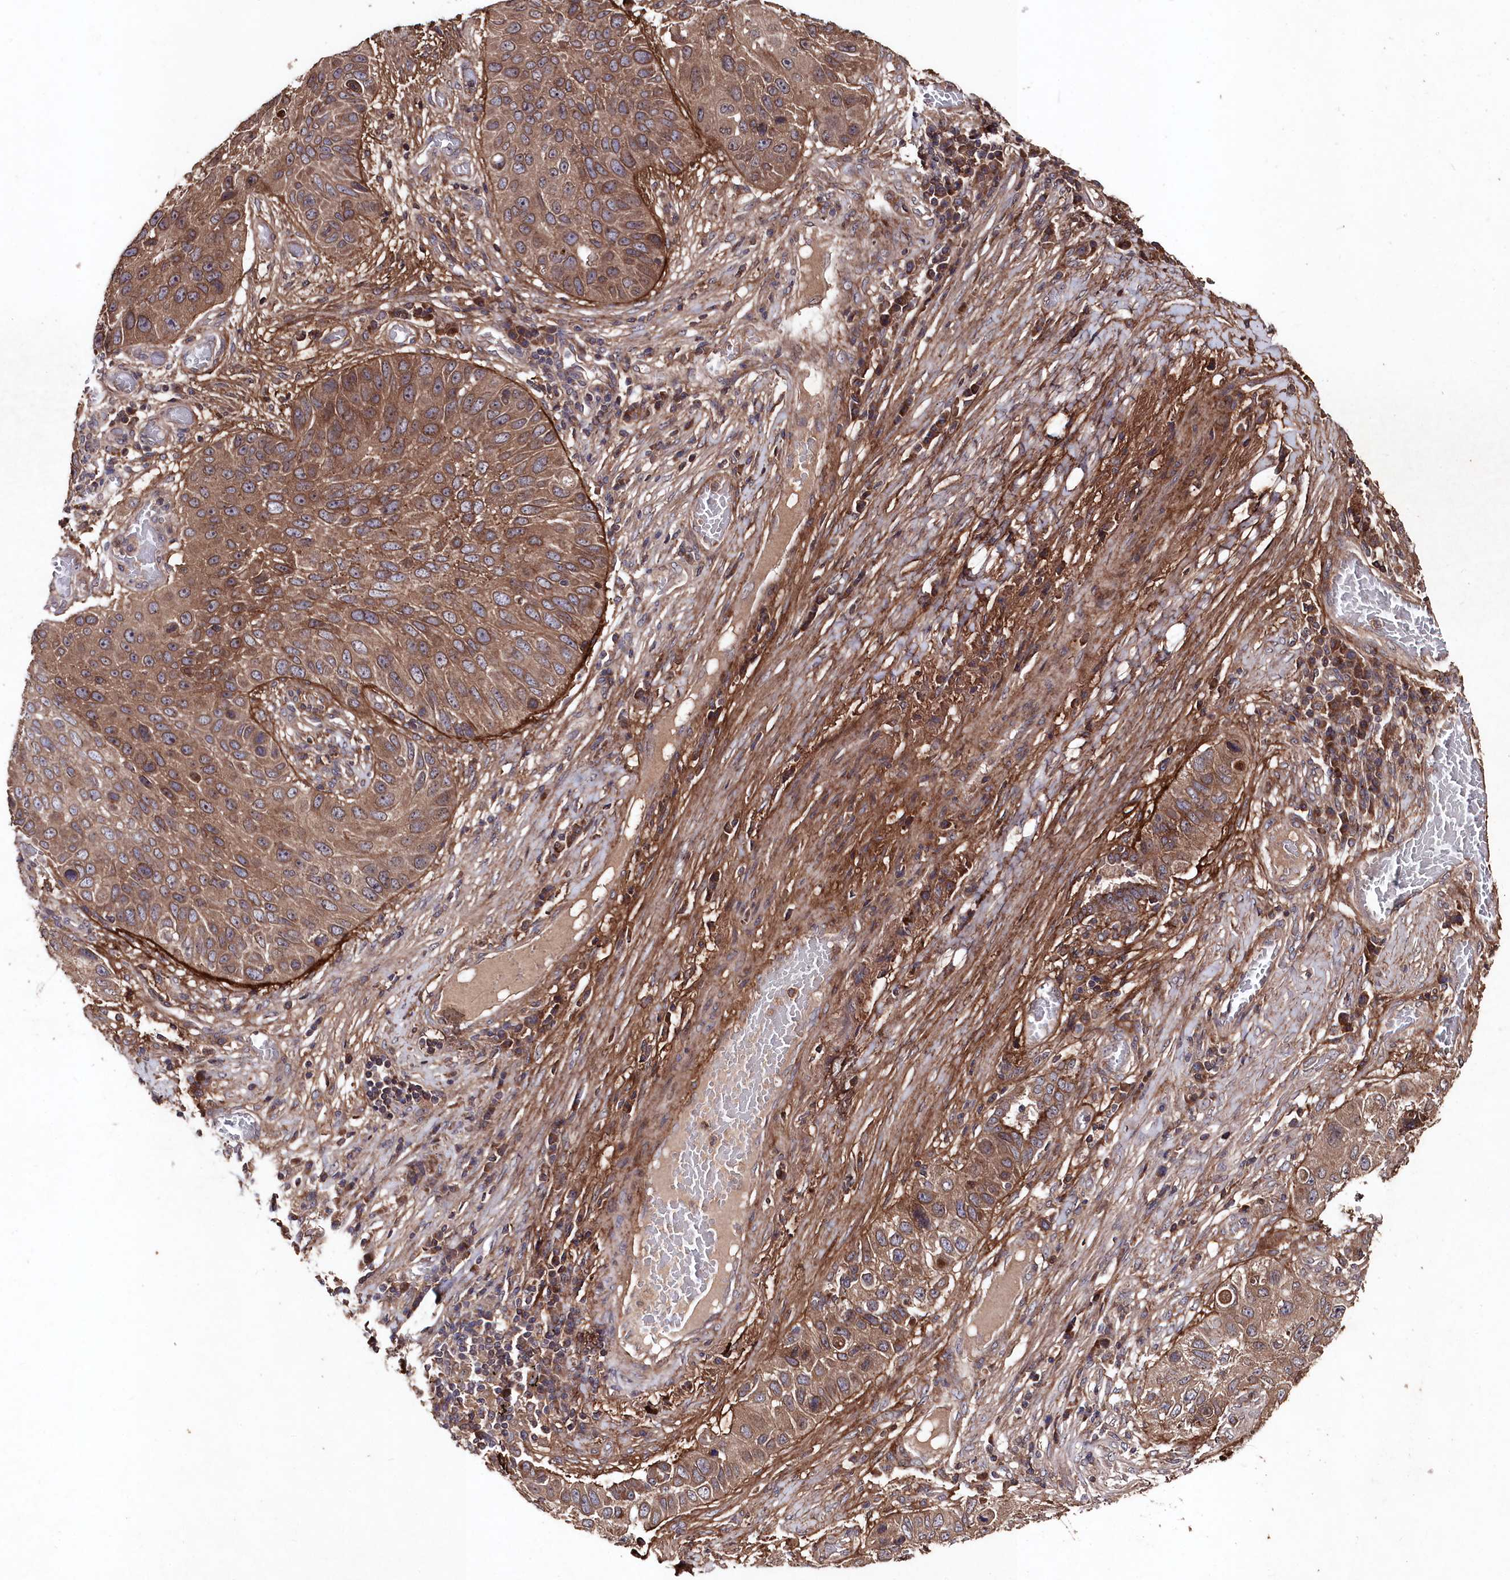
{"staining": {"intensity": "moderate", "quantity": ">75%", "location": "cytoplasmic/membranous"}, "tissue": "lung cancer", "cell_type": "Tumor cells", "image_type": "cancer", "snomed": [{"axis": "morphology", "description": "Squamous cell carcinoma, NOS"}, {"axis": "topography", "description": "Lung"}], "caption": "Brown immunohistochemical staining in squamous cell carcinoma (lung) exhibits moderate cytoplasmic/membranous expression in about >75% of tumor cells.", "gene": "MYO1H", "patient": {"sex": "male", "age": 61}}